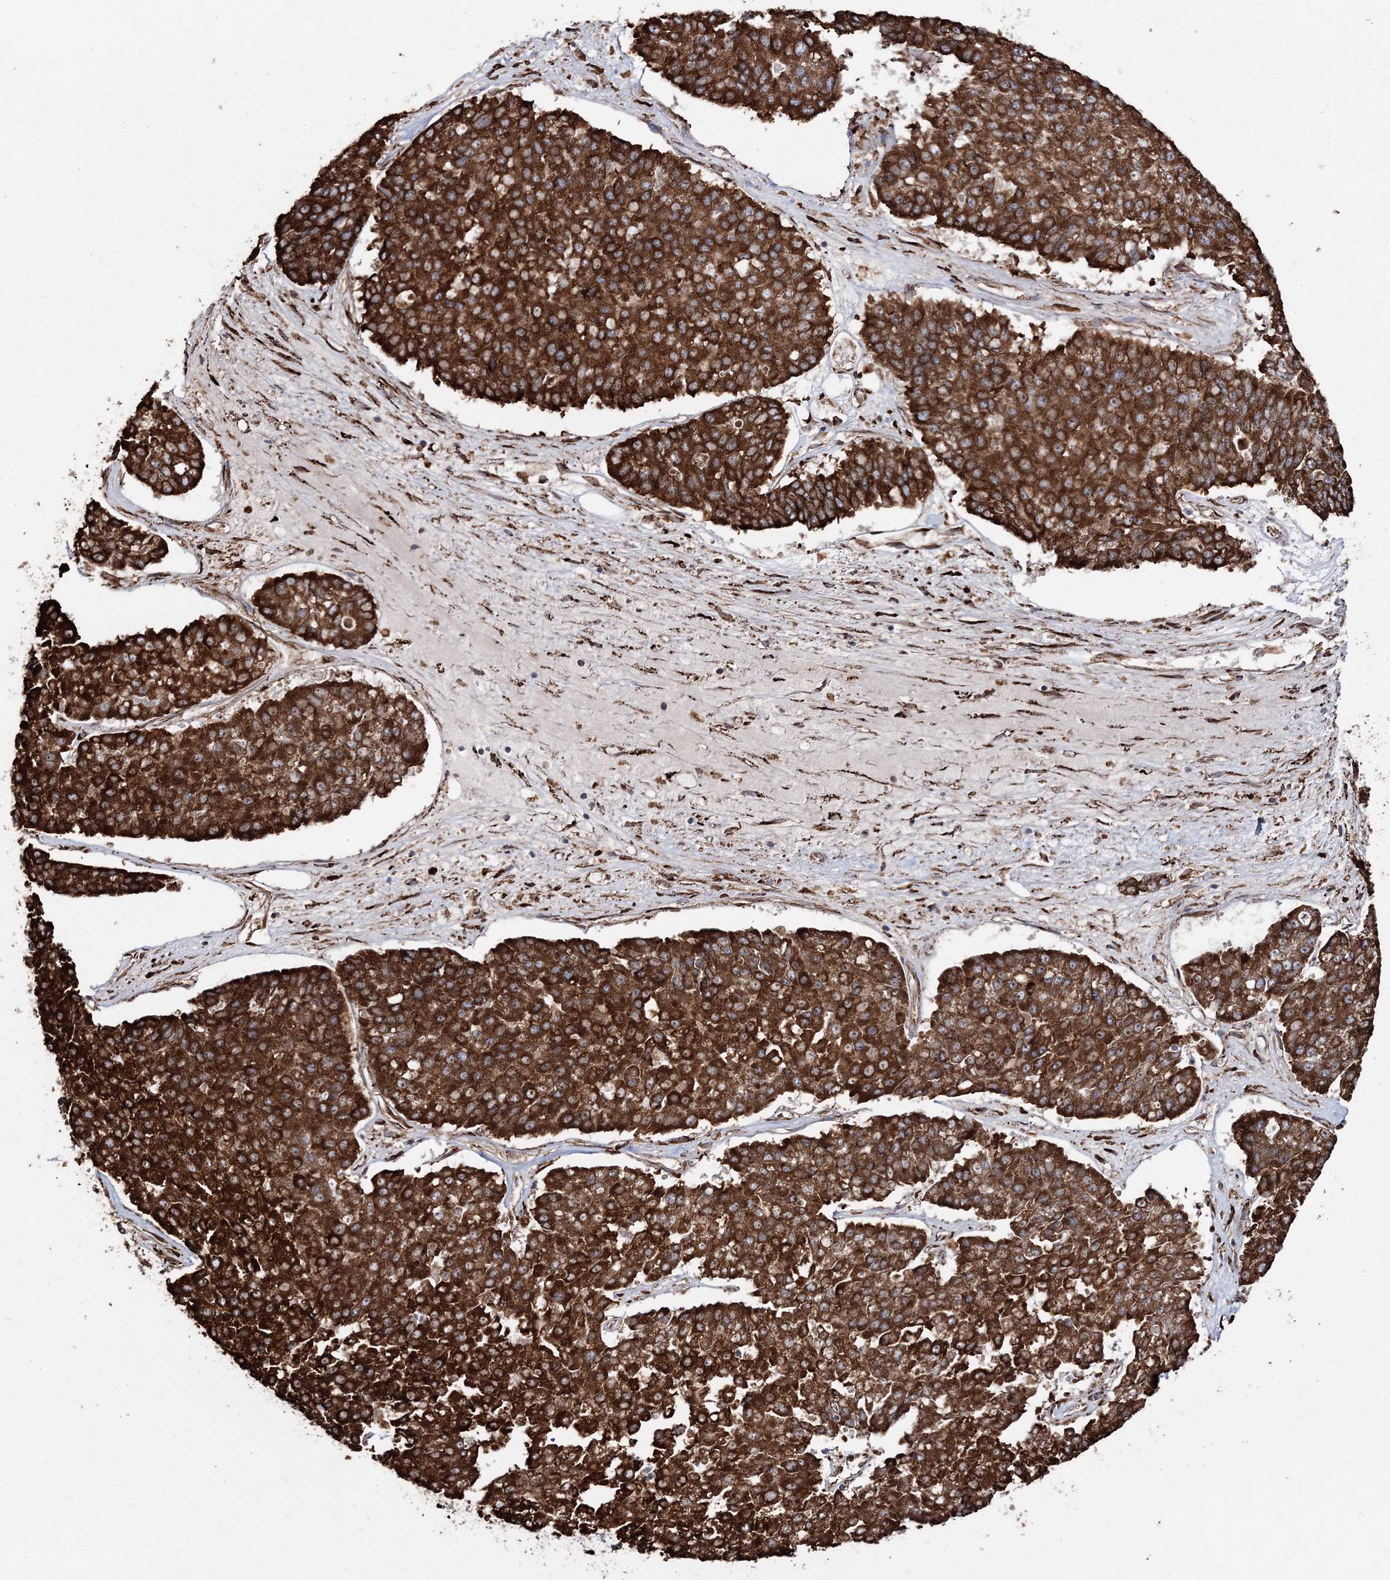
{"staining": {"intensity": "strong", "quantity": ">75%", "location": "cytoplasmic/membranous"}, "tissue": "pancreatic cancer", "cell_type": "Tumor cells", "image_type": "cancer", "snomed": [{"axis": "morphology", "description": "Adenocarcinoma, NOS"}, {"axis": "topography", "description": "Pancreas"}], "caption": "A brown stain labels strong cytoplasmic/membranous expression of a protein in human pancreatic cancer (adenocarcinoma) tumor cells.", "gene": "SCRN3", "patient": {"sex": "male", "age": 50}}